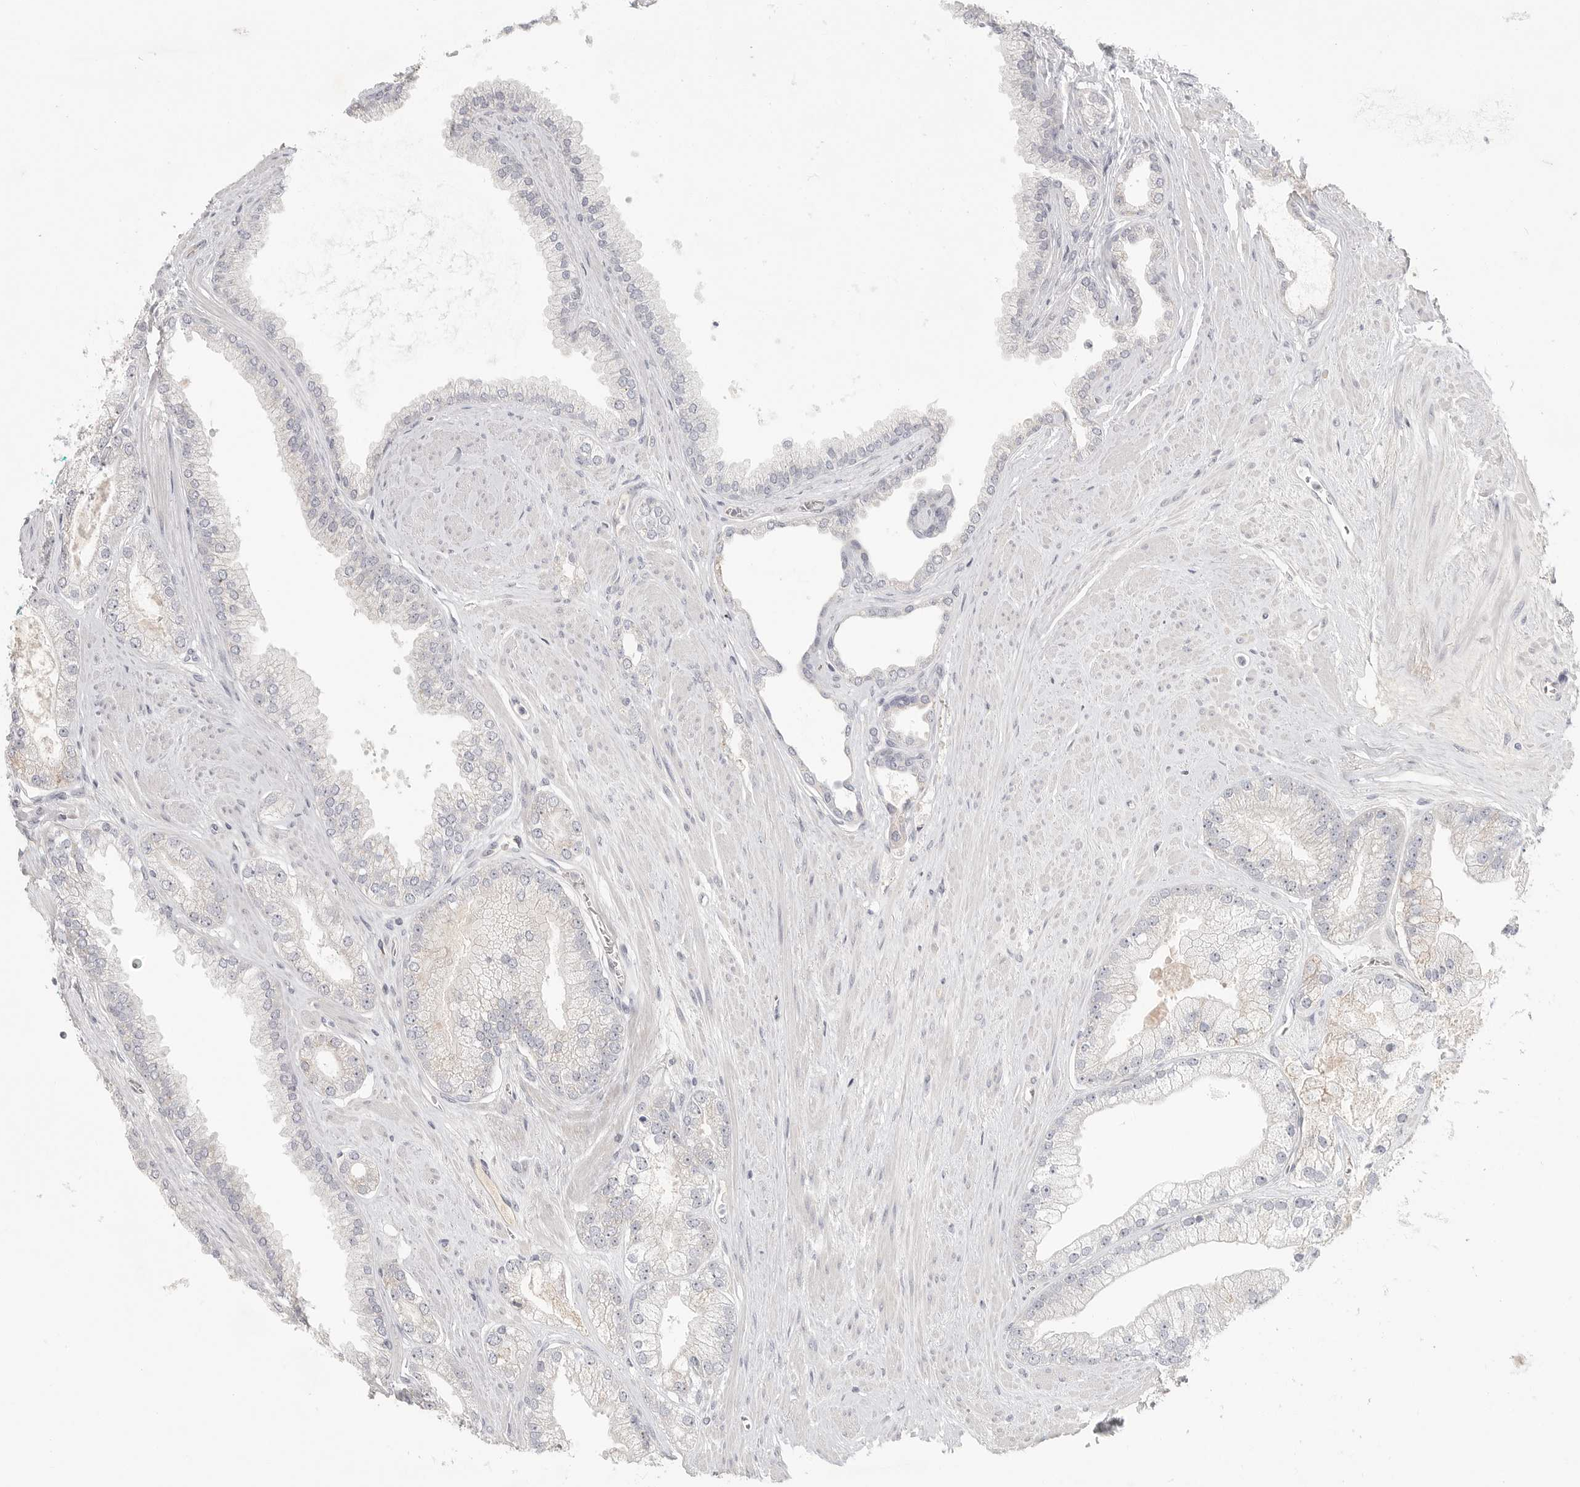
{"staining": {"intensity": "weak", "quantity": "<25%", "location": "cytoplasmic/membranous"}, "tissue": "prostate cancer", "cell_type": "Tumor cells", "image_type": "cancer", "snomed": [{"axis": "morphology", "description": "Adenocarcinoma, High grade"}, {"axis": "topography", "description": "Prostate"}], "caption": "The image exhibits no staining of tumor cells in prostate cancer (adenocarcinoma (high-grade)).", "gene": "SLC25A36", "patient": {"sex": "male", "age": 58}}